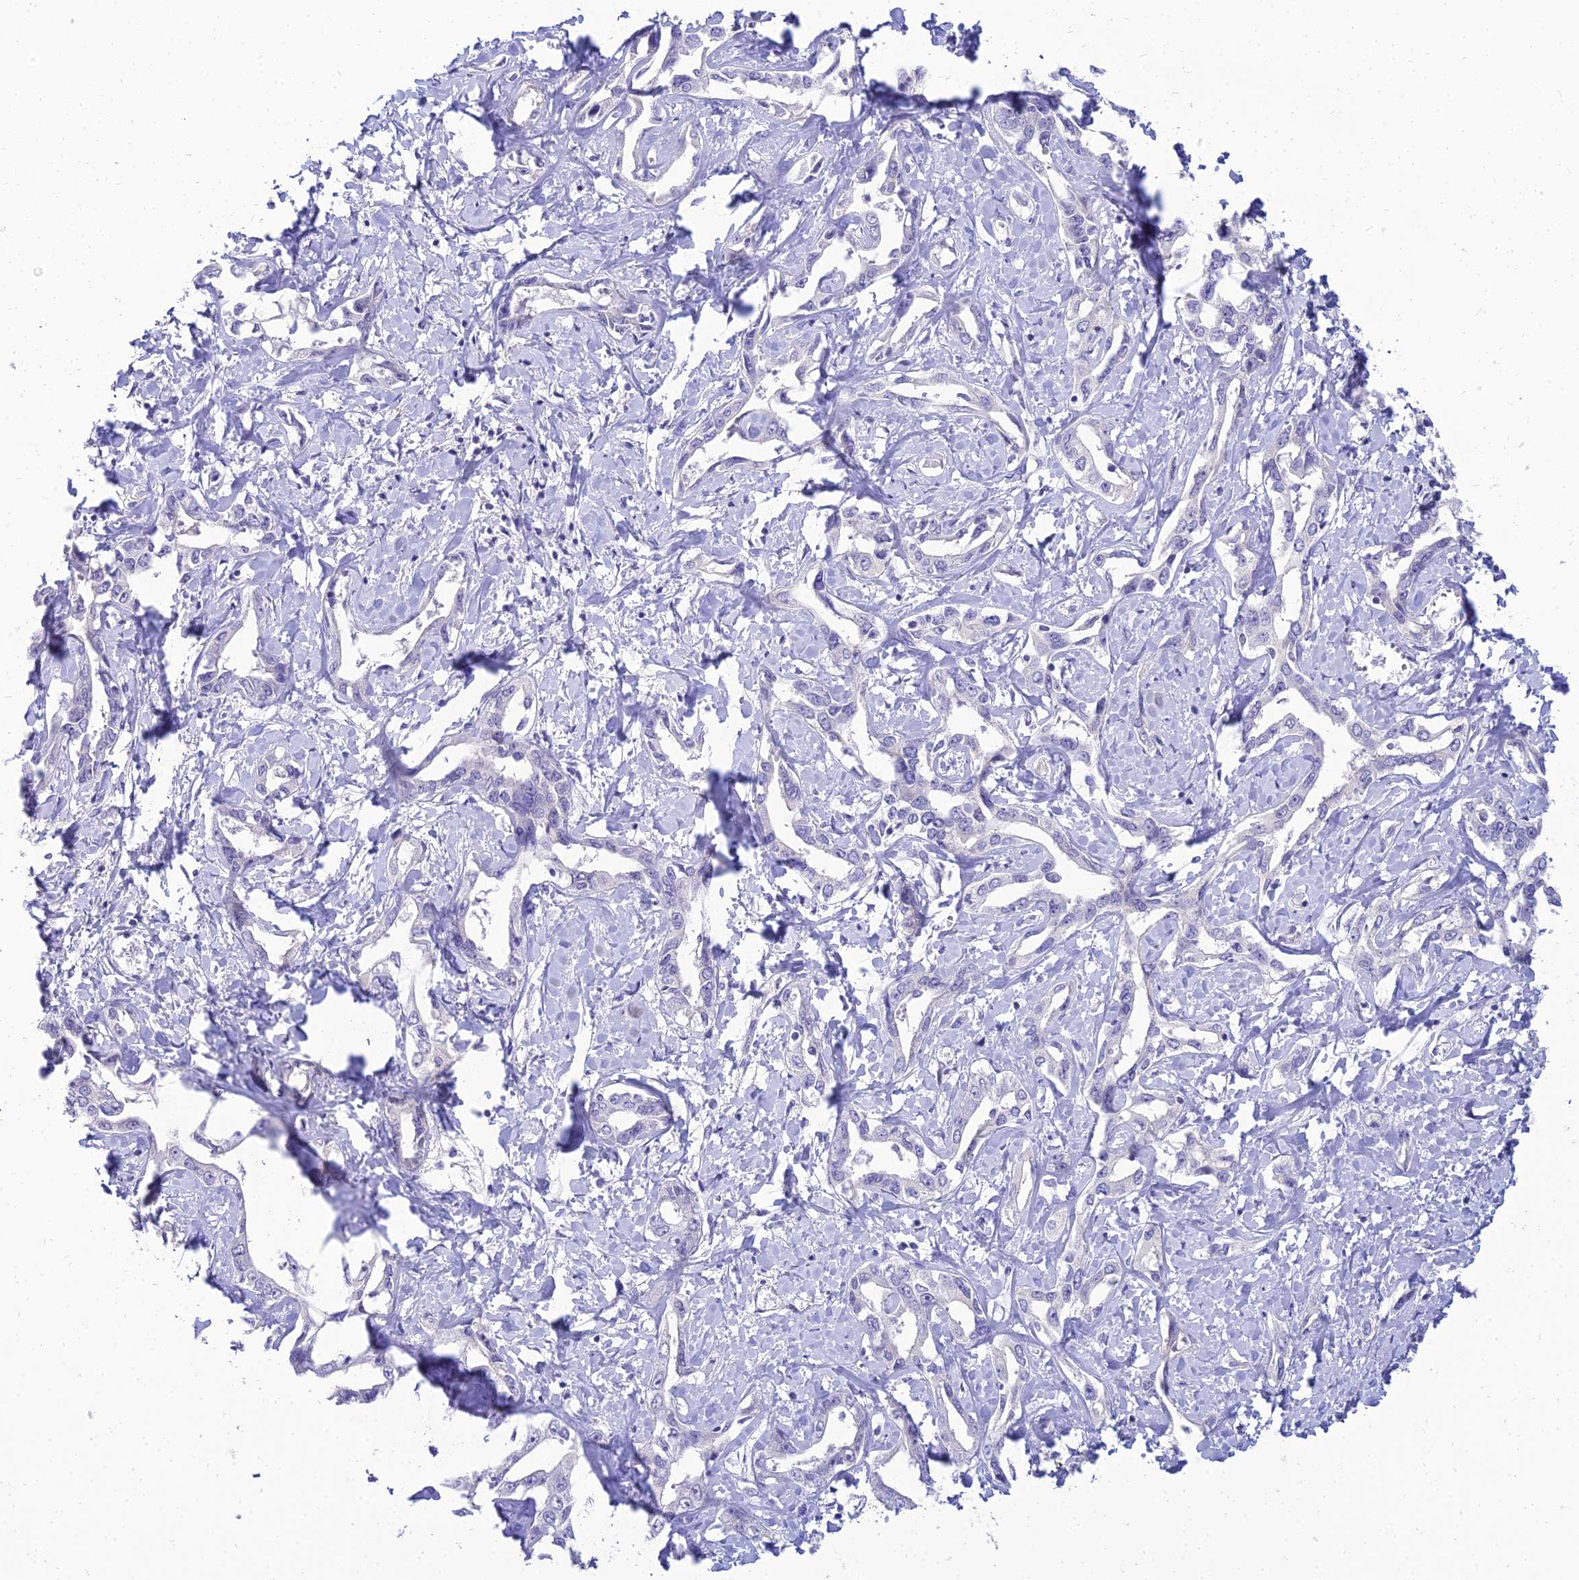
{"staining": {"intensity": "negative", "quantity": "none", "location": "none"}, "tissue": "liver cancer", "cell_type": "Tumor cells", "image_type": "cancer", "snomed": [{"axis": "morphology", "description": "Cholangiocarcinoma"}, {"axis": "topography", "description": "Liver"}], "caption": "DAB immunohistochemical staining of human liver cancer exhibits no significant expression in tumor cells.", "gene": "NPY", "patient": {"sex": "male", "age": 59}}